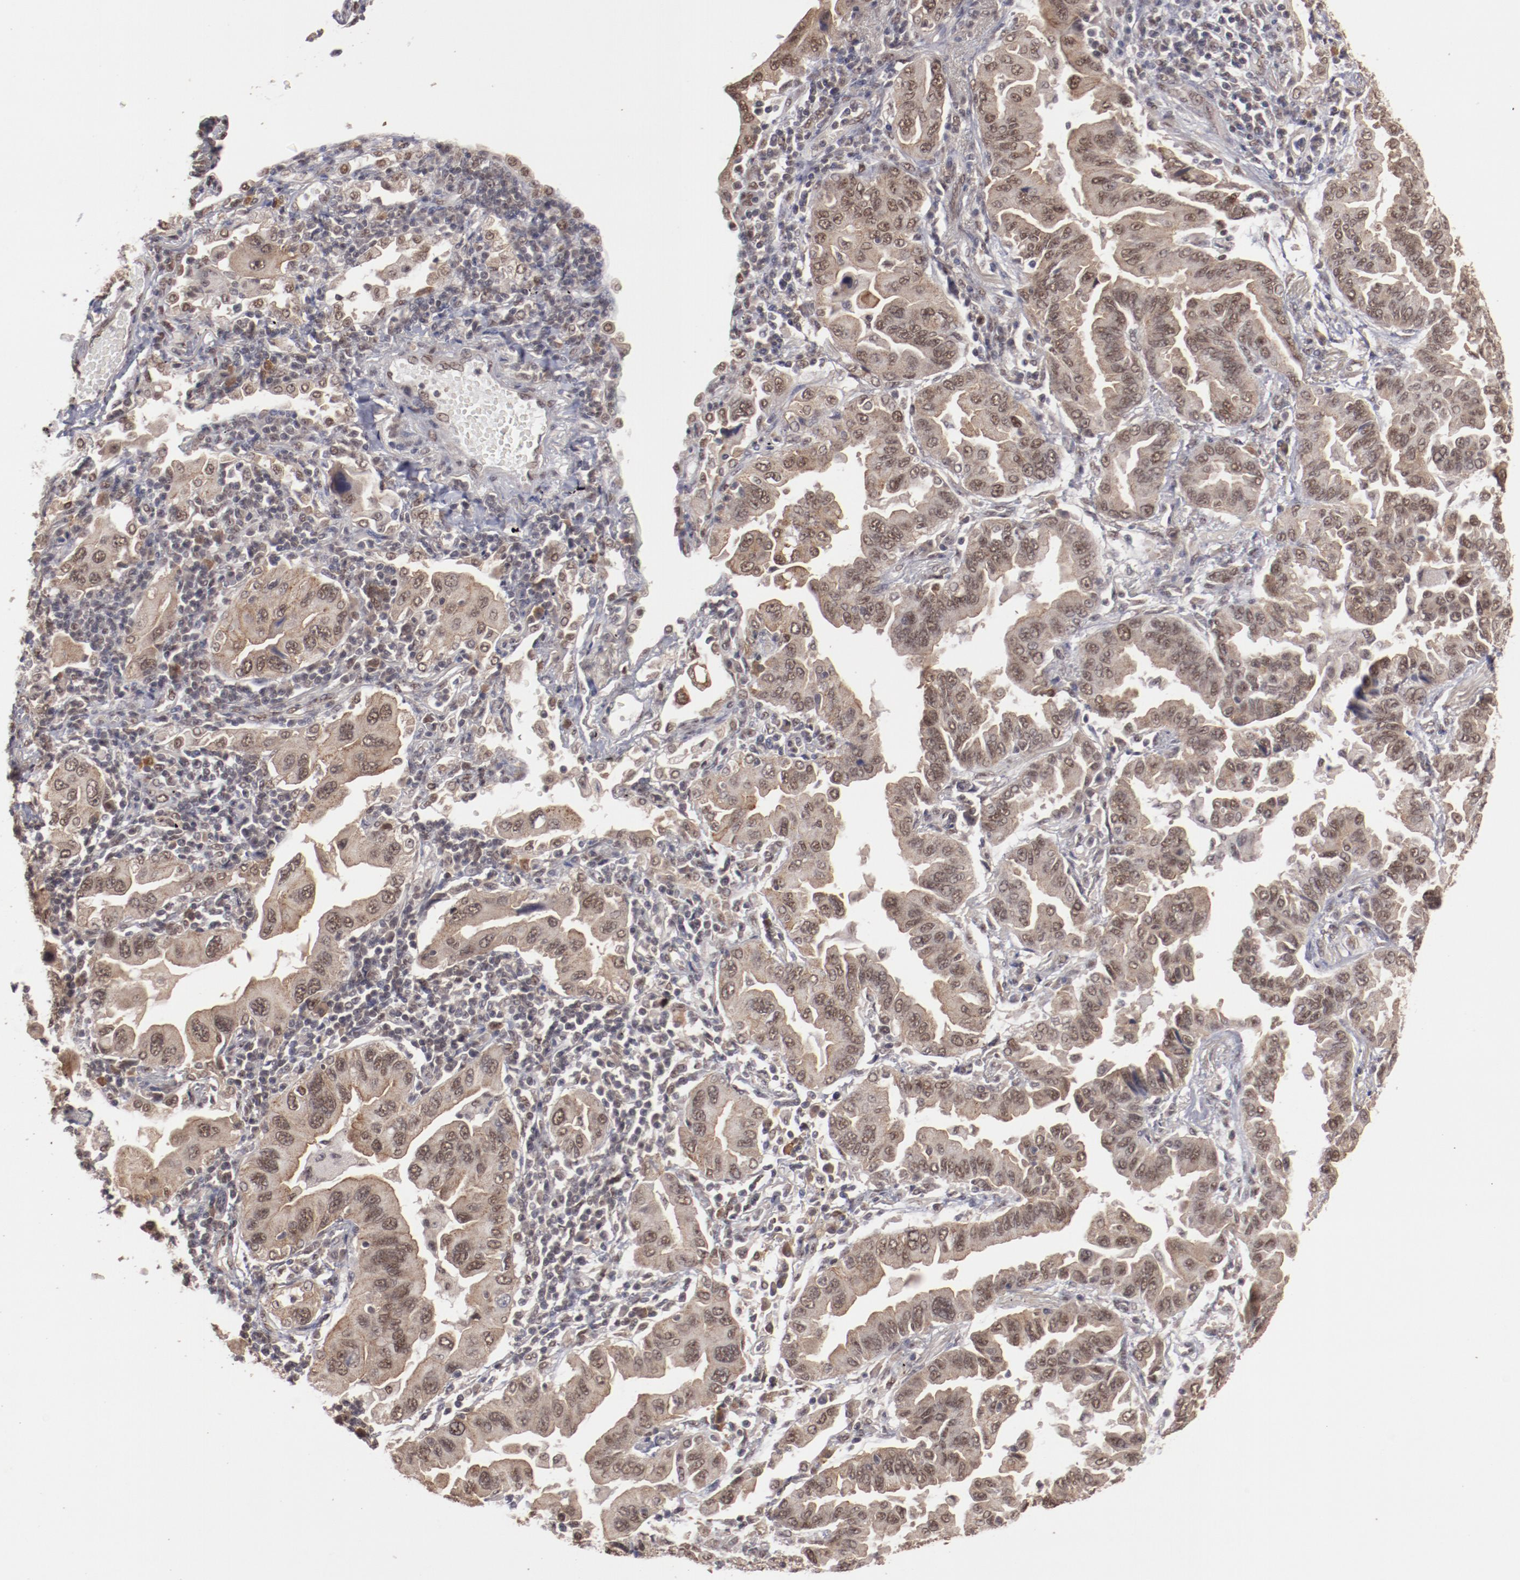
{"staining": {"intensity": "moderate", "quantity": ">75%", "location": "cytoplasmic/membranous,nuclear"}, "tissue": "lung cancer", "cell_type": "Tumor cells", "image_type": "cancer", "snomed": [{"axis": "morphology", "description": "Adenocarcinoma, NOS"}, {"axis": "topography", "description": "Lung"}], "caption": "Brown immunohistochemical staining in human lung adenocarcinoma demonstrates moderate cytoplasmic/membranous and nuclear positivity in about >75% of tumor cells.", "gene": "CLOCK", "patient": {"sex": "female", "age": 65}}